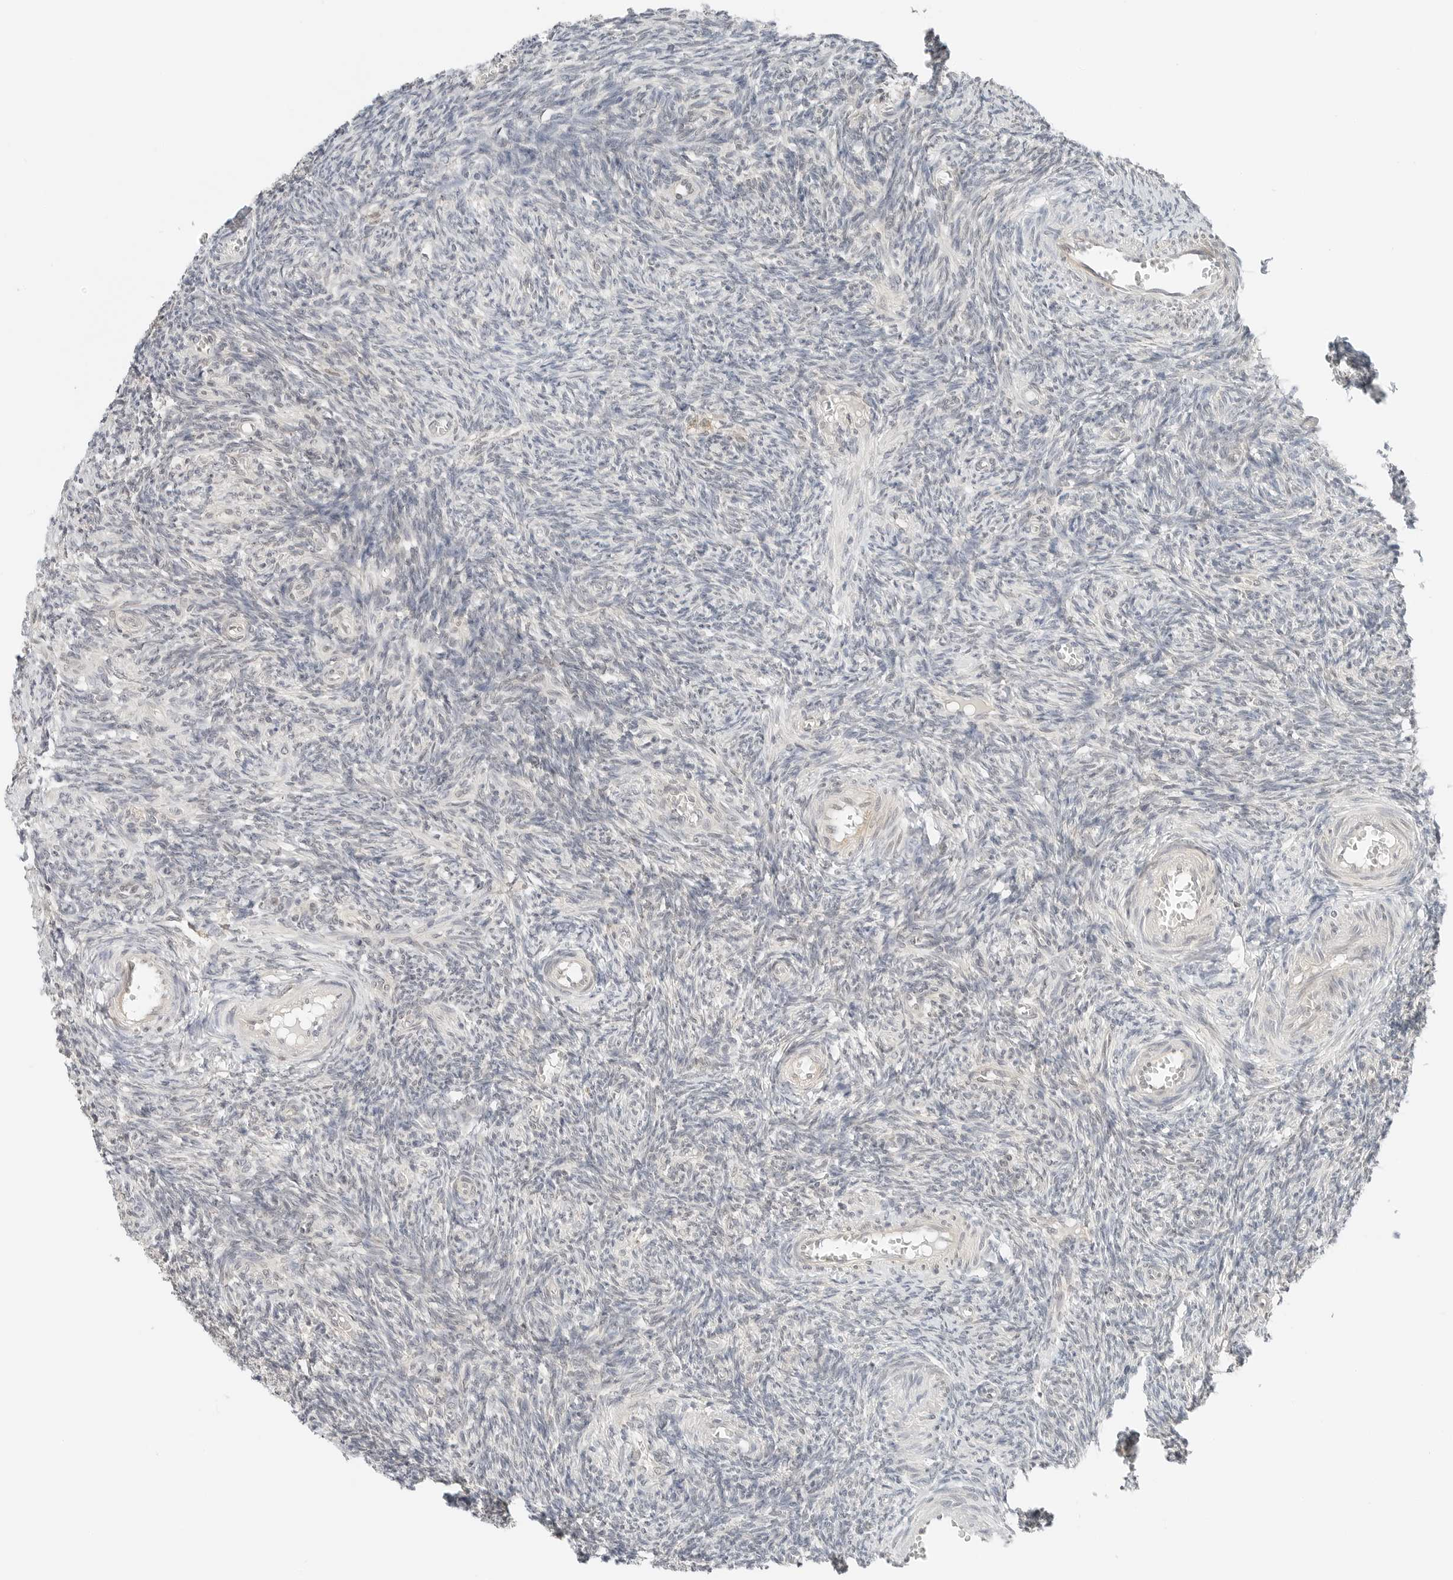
{"staining": {"intensity": "negative", "quantity": "none", "location": "none"}, "tissue": "ovary", "cell_type": "Ovarian stroma cells", "image_type": "normal", "snomed": [{"axis": "morphology", "description": "Normal tissue, NOS"}, {"axis": "topography", "description": "Ovary"}], "caption": "The image displays no staining of ovarian stroma cells in benign ovary.", "gene": "IQCC", "patient": {"sex": "female", "age": 27}}